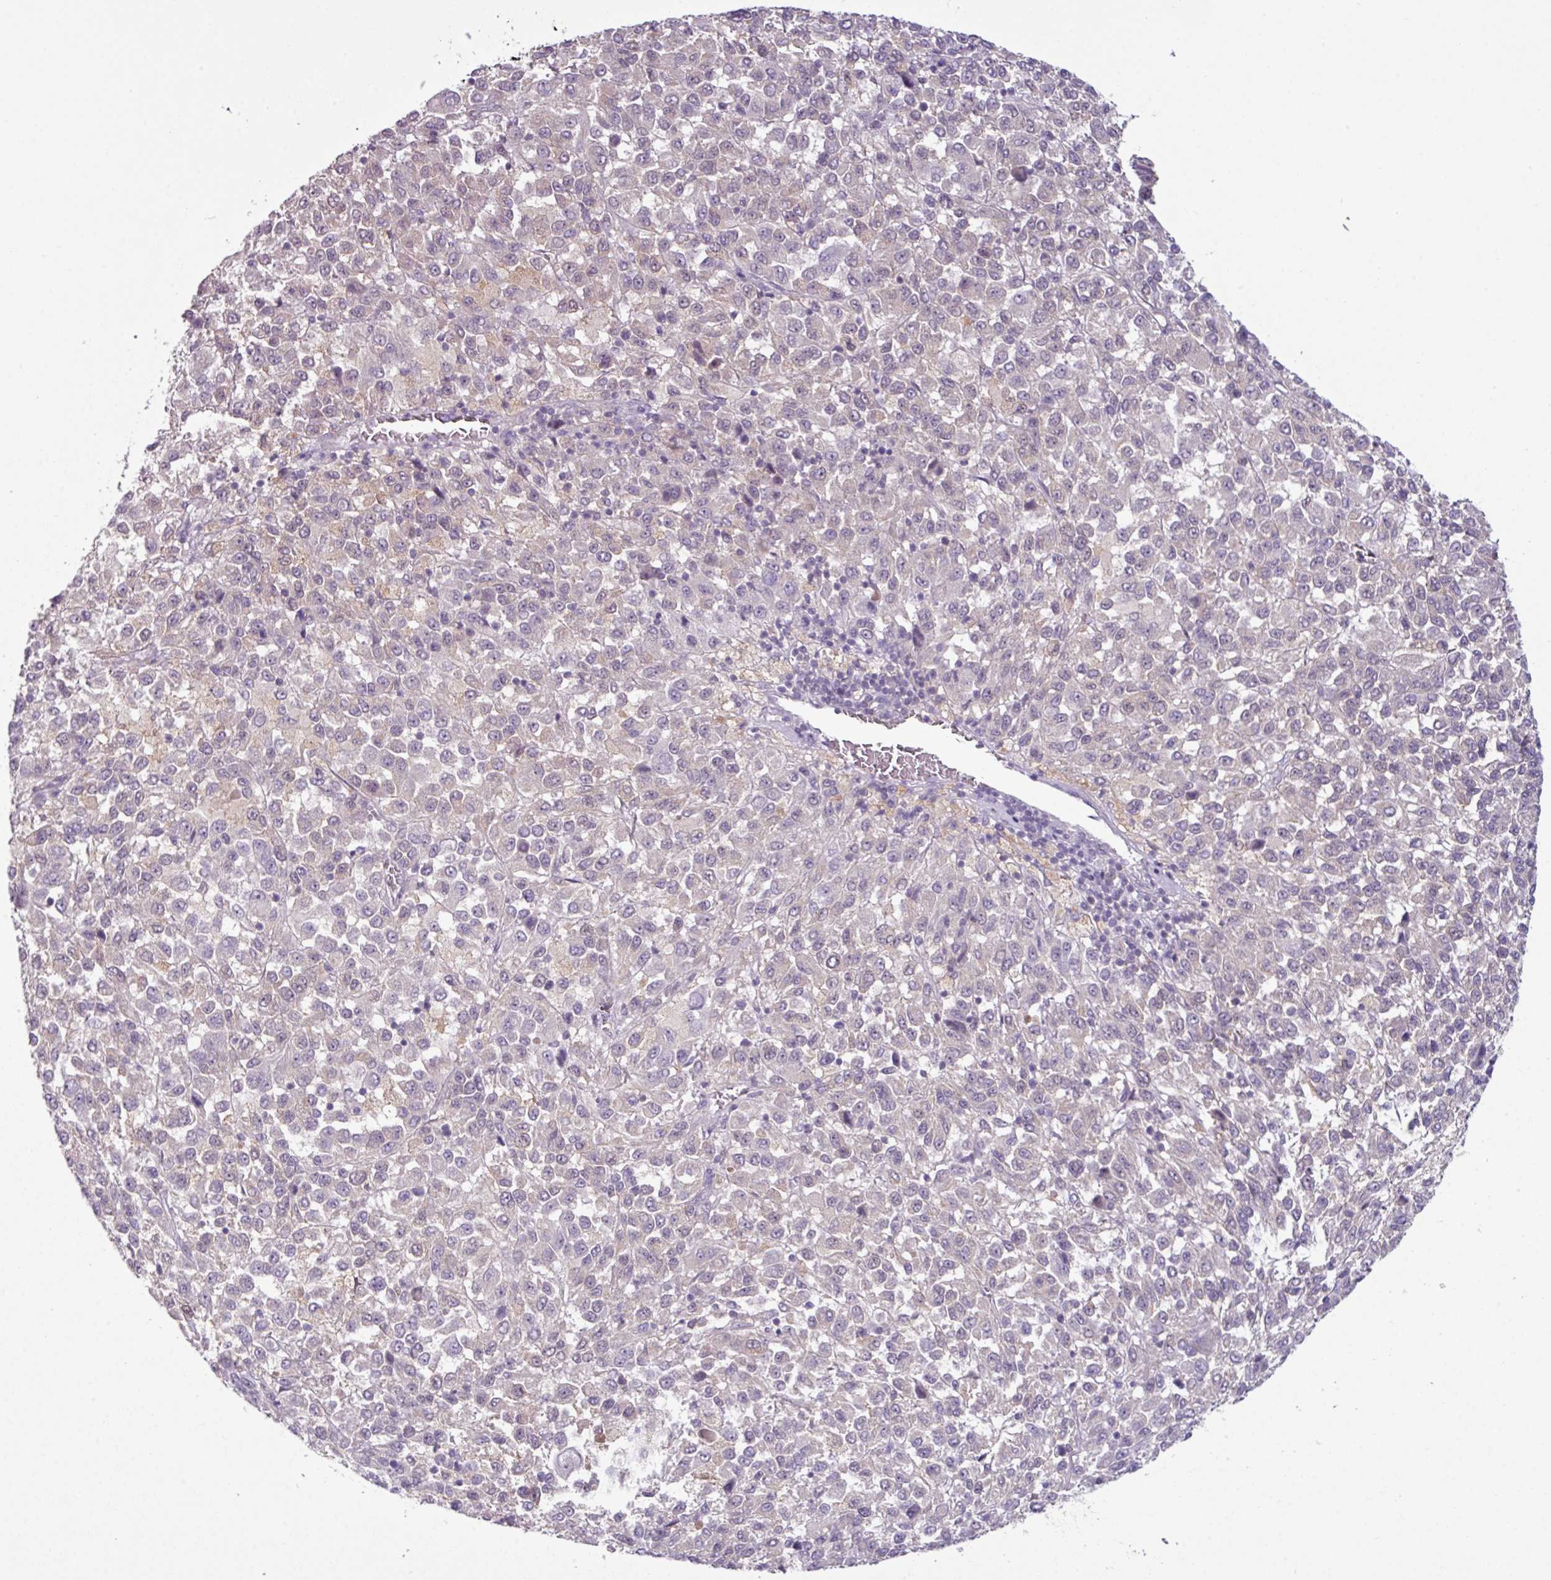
{"staining": {"intensity": "negative", "quantity": "none", "location": "none"}, "tissue": "melanoma", "cell_type": "Tumor cells", "image_type": "cancer", "snomed": [{"axis": "morphology", "description": "Malignant melanoma, Metastatic site"}, {"axis": "topography", "description": "Lung"}], "caption": "The histopathology image reveals no staining of tumor cells in melanoma.", "gene": "TTLL12", "patient": {"sex": "male", "age": 64}}